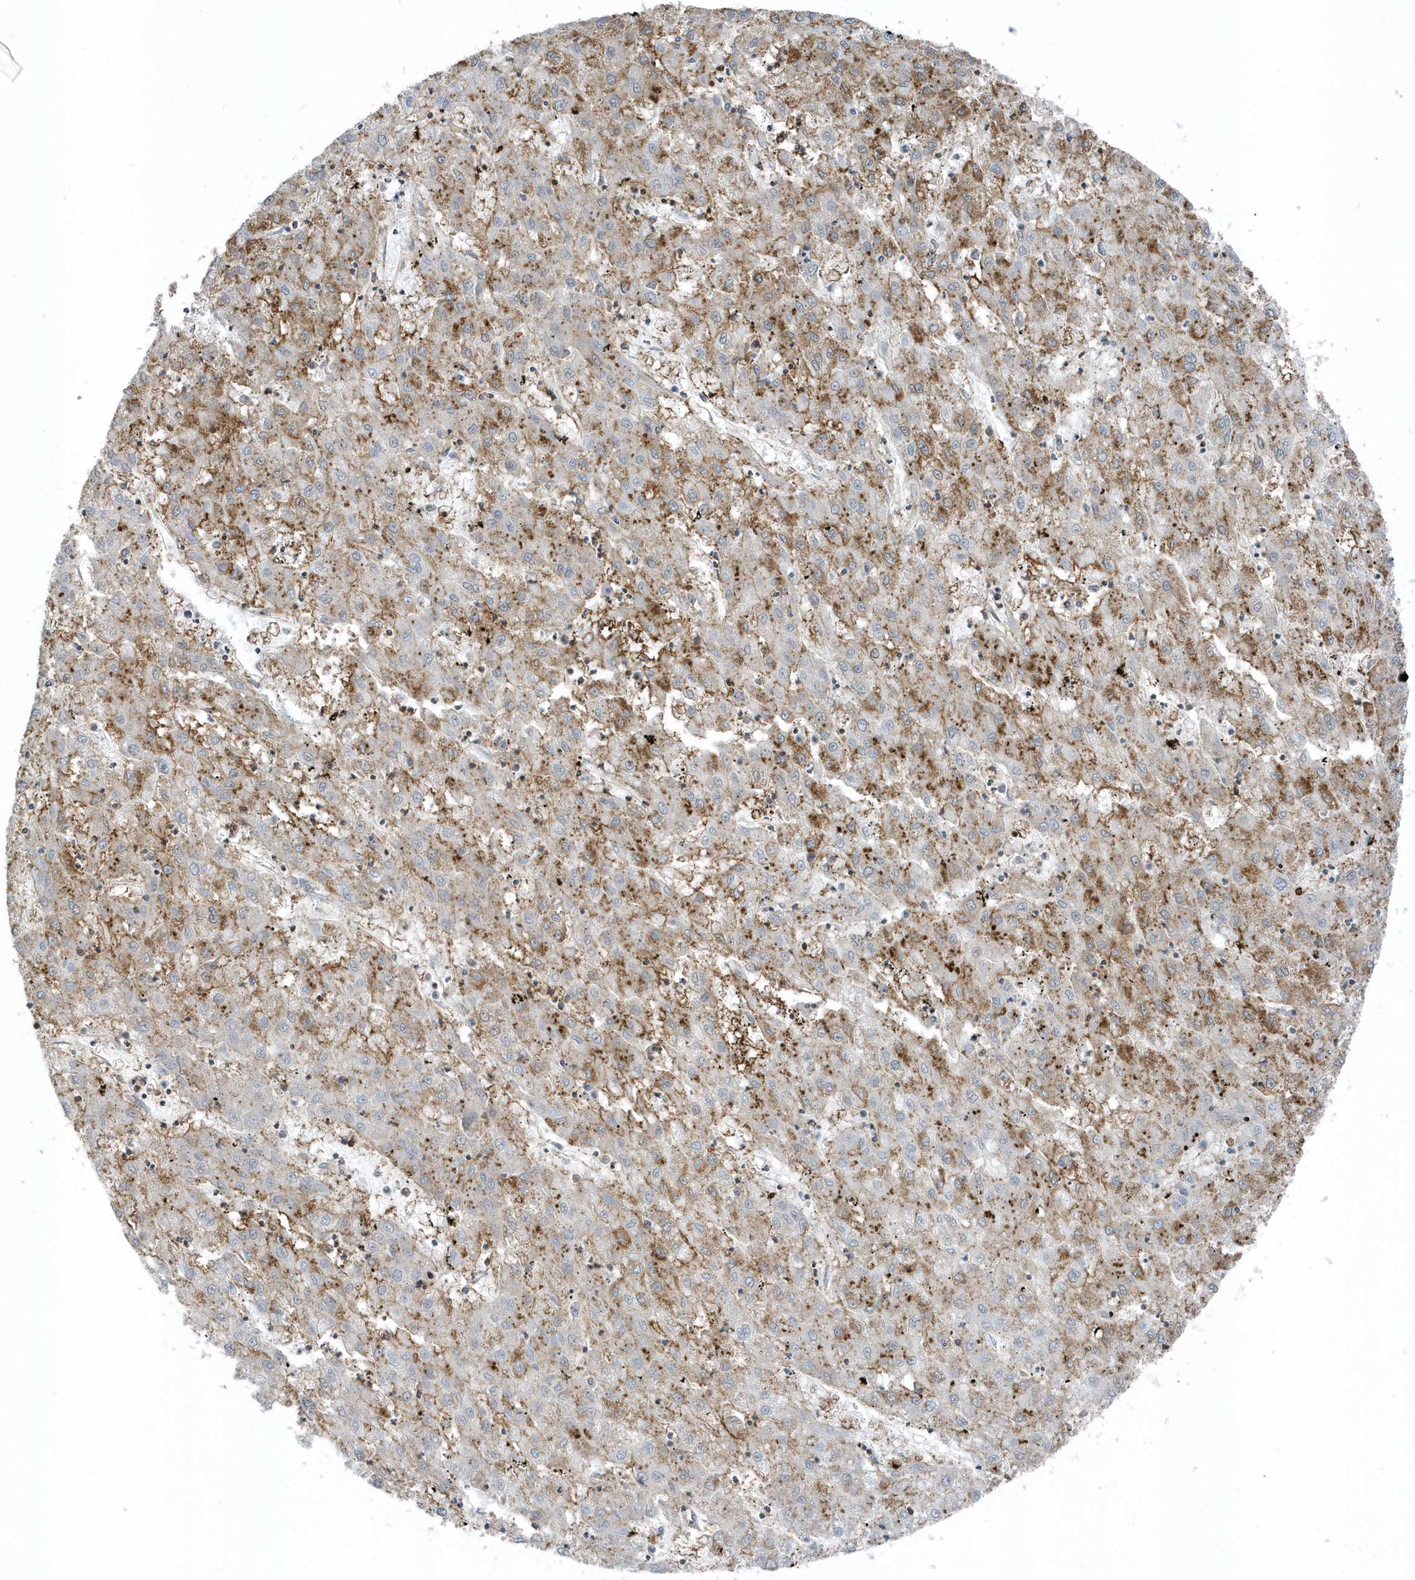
{"staining": {"intensity": "moderate", "quantity": ">75%", "location": "cytoplasmic/membranous"}, "tissue": "liver cancer", "cell_type": "Tumor cells", "image_type": "cancer", "snomed": [{"axis": "morphology", "description": "Carcinoma, Hepatocellular, NOS"}, {"axis": "topography", "description": "Liver"}], "caption": "Protein expression by IHC displays moderate cytoplasmic/membranous positivity in about >75% of tumor cells in liver cancer (hepatocellular carcinoma). (brown staining indicates protein expression, while blue staining denotes nuclei).", "gene": "CACNB2", "patient": {"sex": "male", "age": 72}}